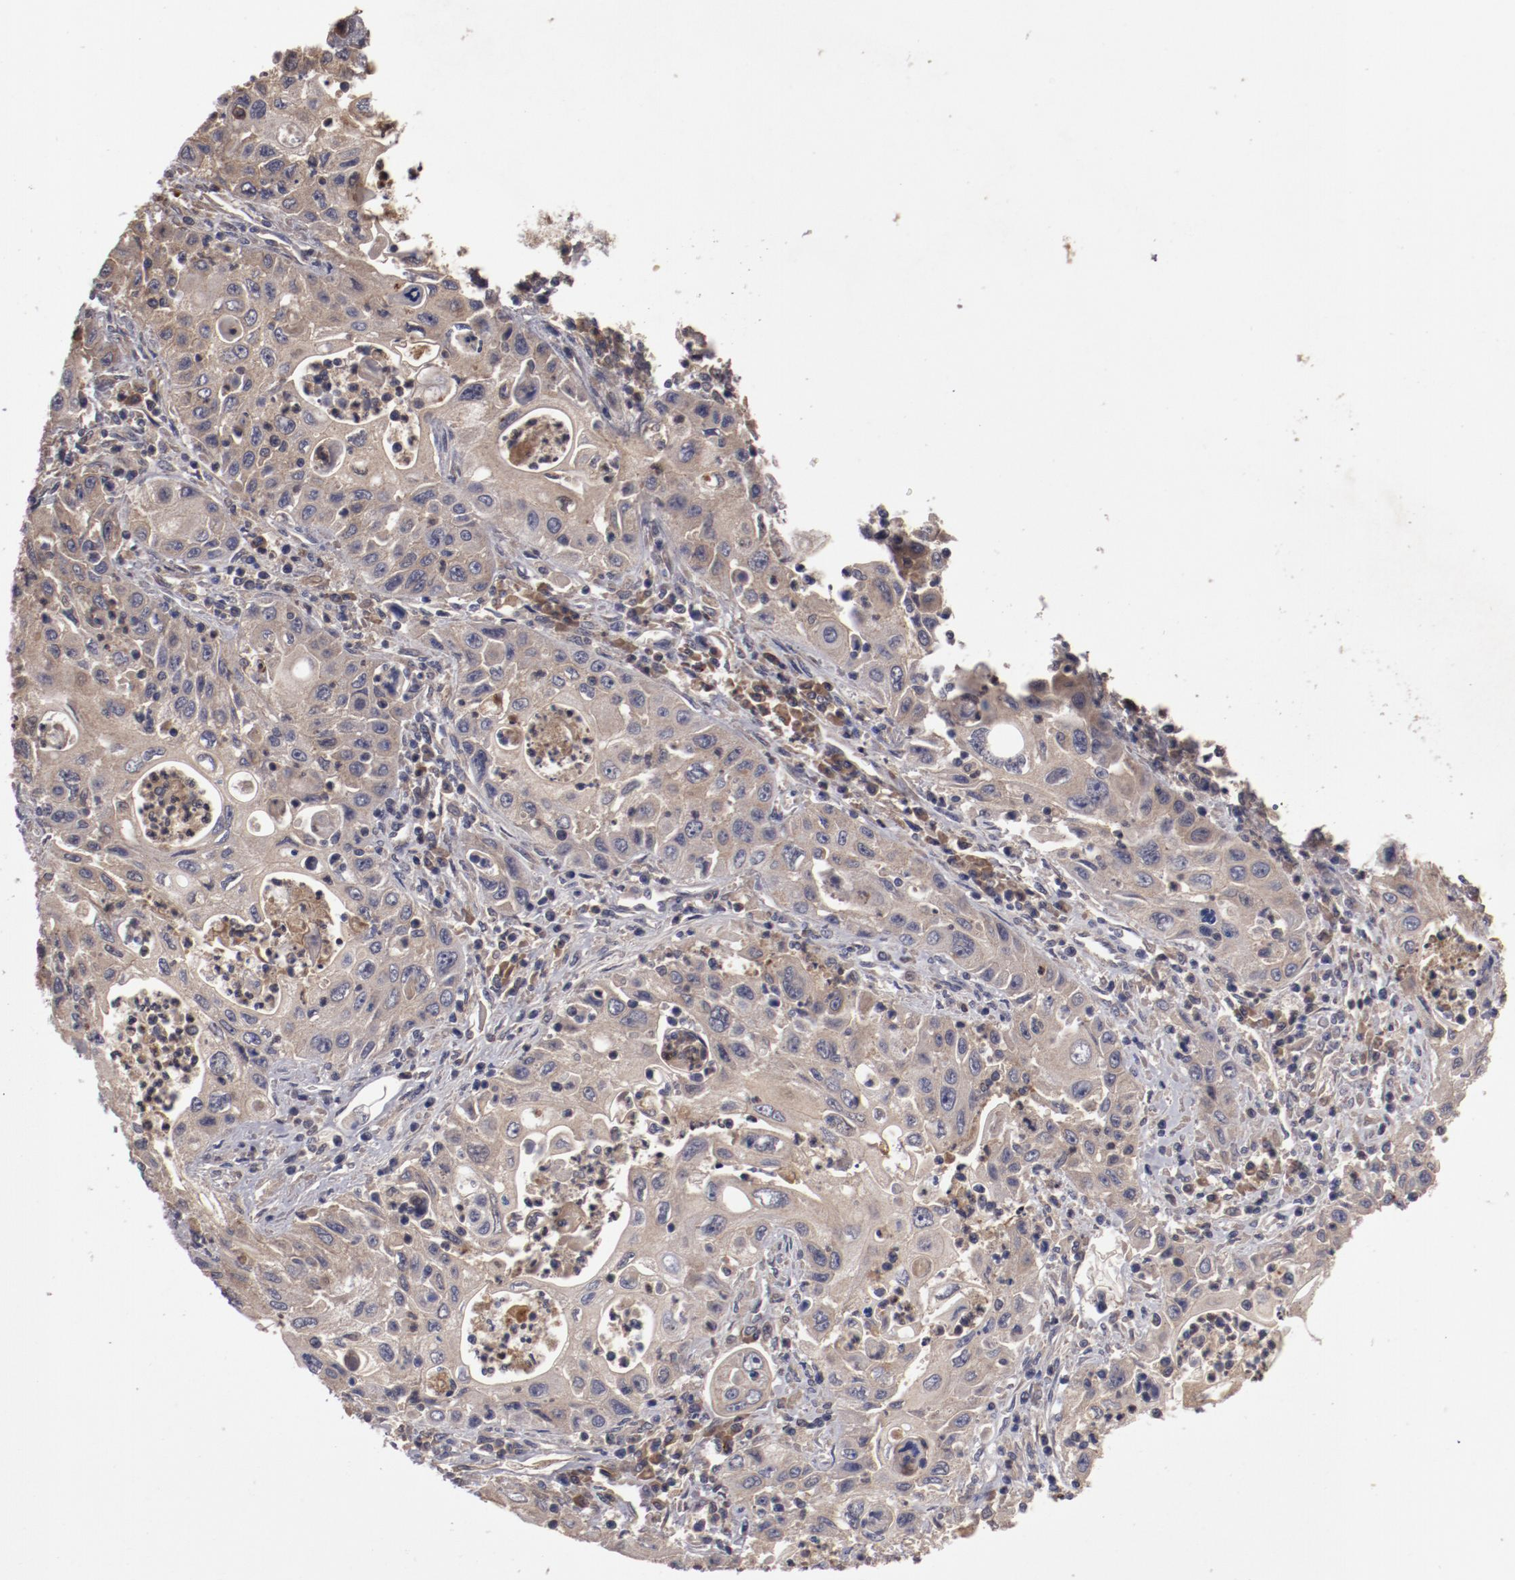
{"staining": {"intensity": "weak", "quantity": "25%-75%", "location": "cytoplasmic/membranous"}, "tissue": "pancreatic cancer", "cell_type": "Tumor cells", "image_type": "cancer", "snomed": [{"axis": "morphology", "description": "Adenocarcinoma, NOS"}, {"axis": "topography", "description": "Pancreas"}], "caption": "High-magnification brightfield microscopy of adenocarcinoma (pancreatic) stained with DAB (3,3'-diaminobenzidine) (brown) and counterstained with hematoxylin (blue). tumor cells exhibit weak cytoplasmic/membranous positivity is appreciated in about25%-75% of cells. (Brightfield microscopy of DAB IHC at high magnification).", "gene": "CP", "patient": {"sex": "male", "age": 70}}